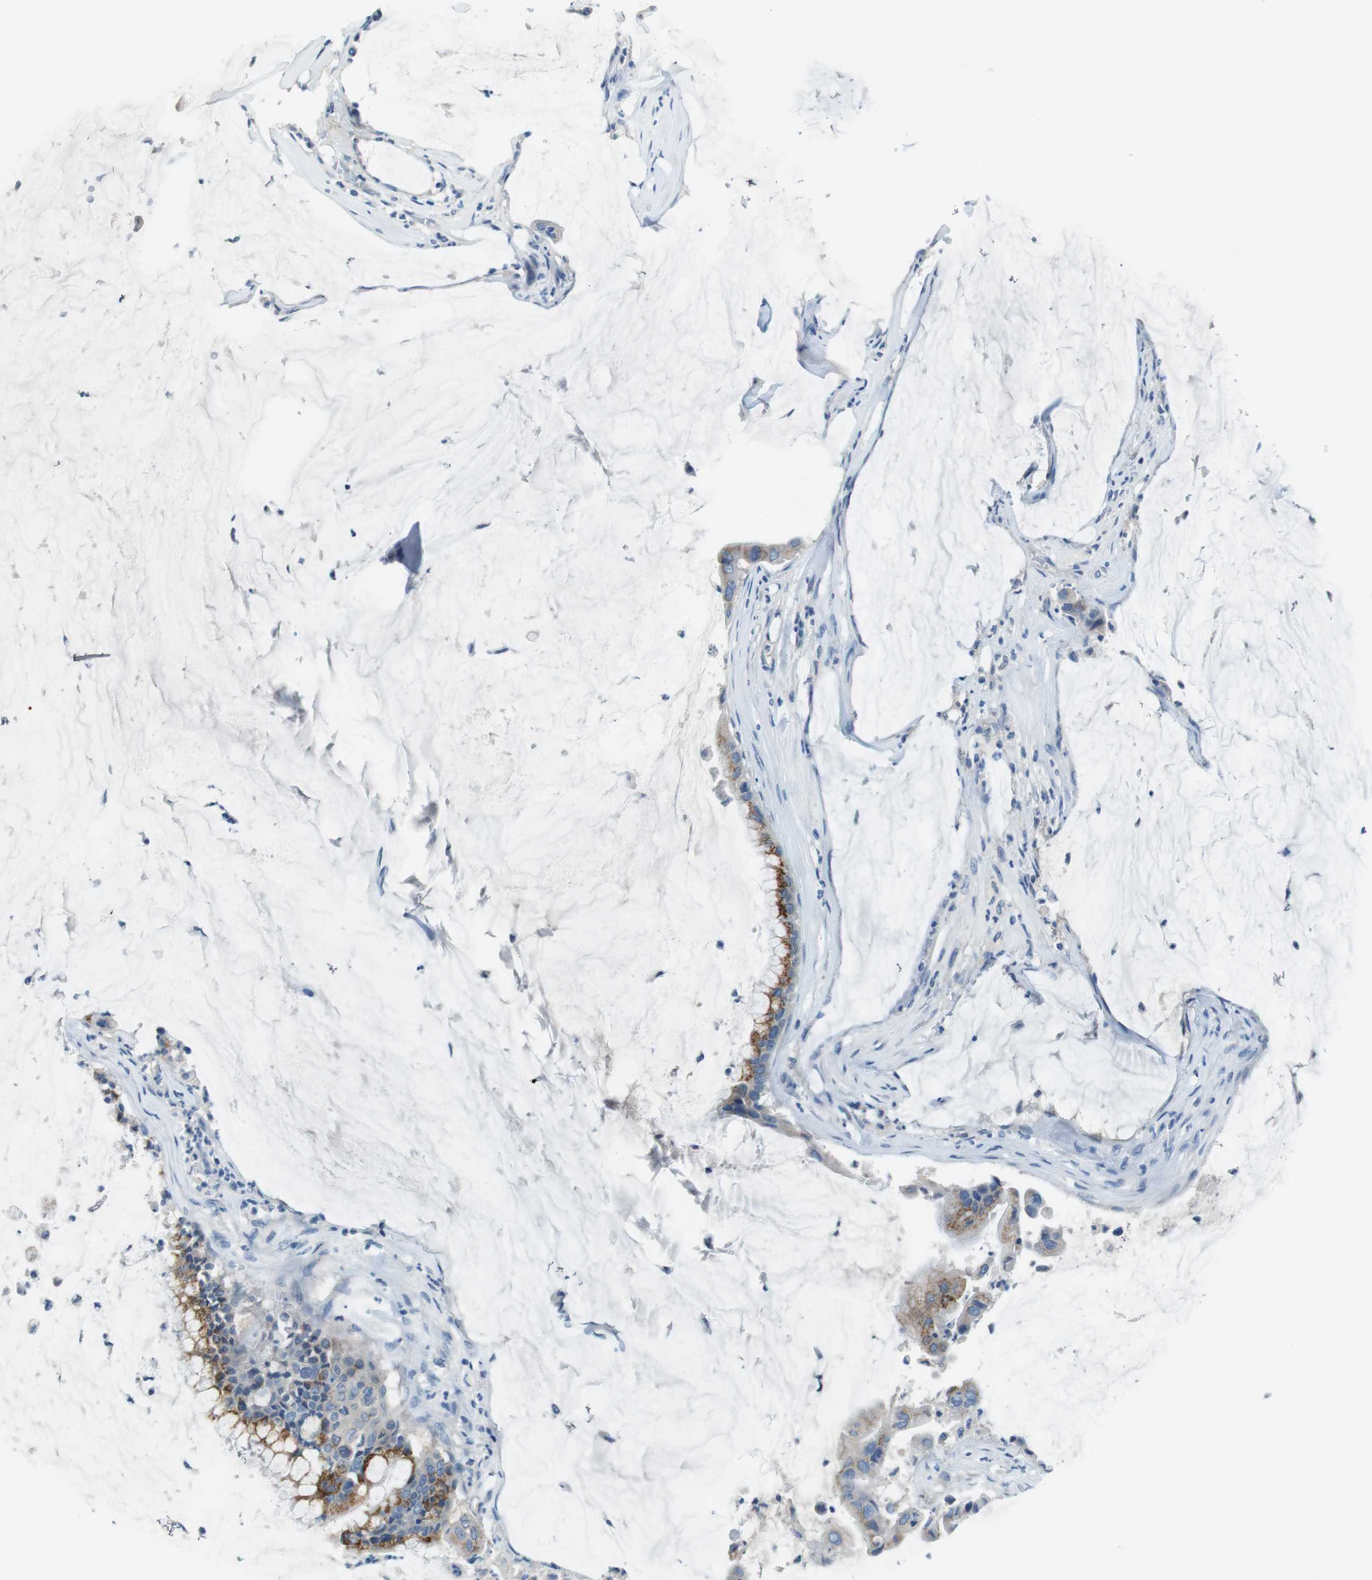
{"staining": {"intensity": "moderate", "quantity": "<25%", "location": "cytoplasmic/membranous"}, "tissue": "pancreatic cancer", "cell_type": "Tumor cells", "image_type": "cancer", "snomed": [{"axis": "morphology", "description": "Adenocarcinoma, NOS"}, {"axis": "topography", "description": "Pancreas"}], "caption": "Pancreatic cancer (adenocarcinoma) was stained to show a protein in brown. There is low levels of moderate cytoplasmic/membranous staining in approximately <25% of tumor cells. The staining is performed using DAB (3,3'-diaminobenzidine) brown chromogen to label protein expression. The nuclei are counter-stained blue using hematoxylin.", "gene": "SLC35A3", "patient": {"sex": "male", "age": 41}}